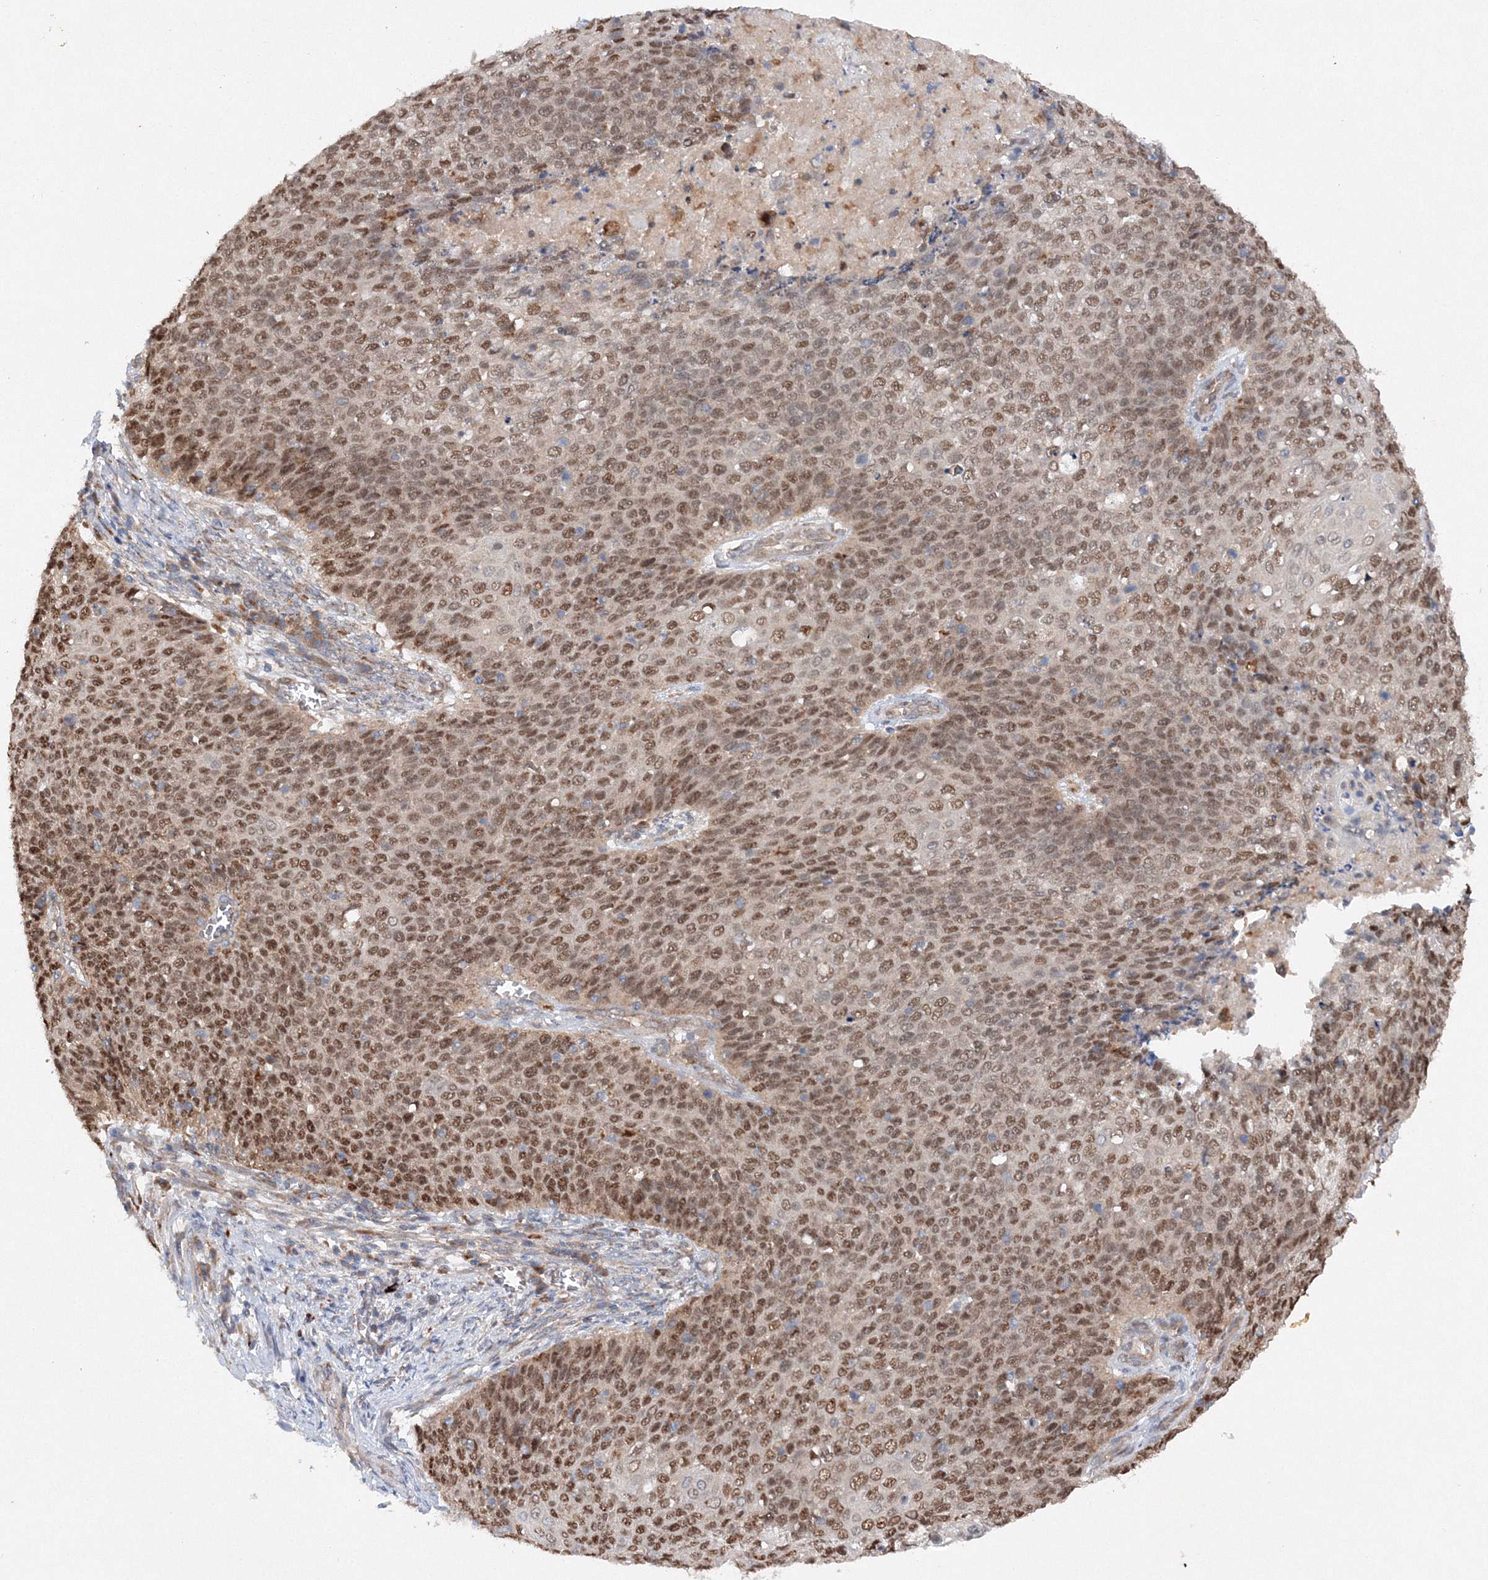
{"staining": {"intensity": "moderate", "quantity": ">75%", "location": "nuclear"}, "tissue": "cervical cancer", "cell_type": "Tumor cells", "image_type": "cancer", "snomed": [{"axis": "morphology", "description": "Squamous cell carcinoma, NOS"}, {"axis": "topography", "description": "Cervix"}], "caption": "Moderate nuclear staining for a protein is identified in approximately >75% of tumor cells of cervical cancer (squamous cell carcinoma) using immunohistochemistry (IHC).", "gene": "SLC36A1", "patient": {"sex": "female", "age": 39}}